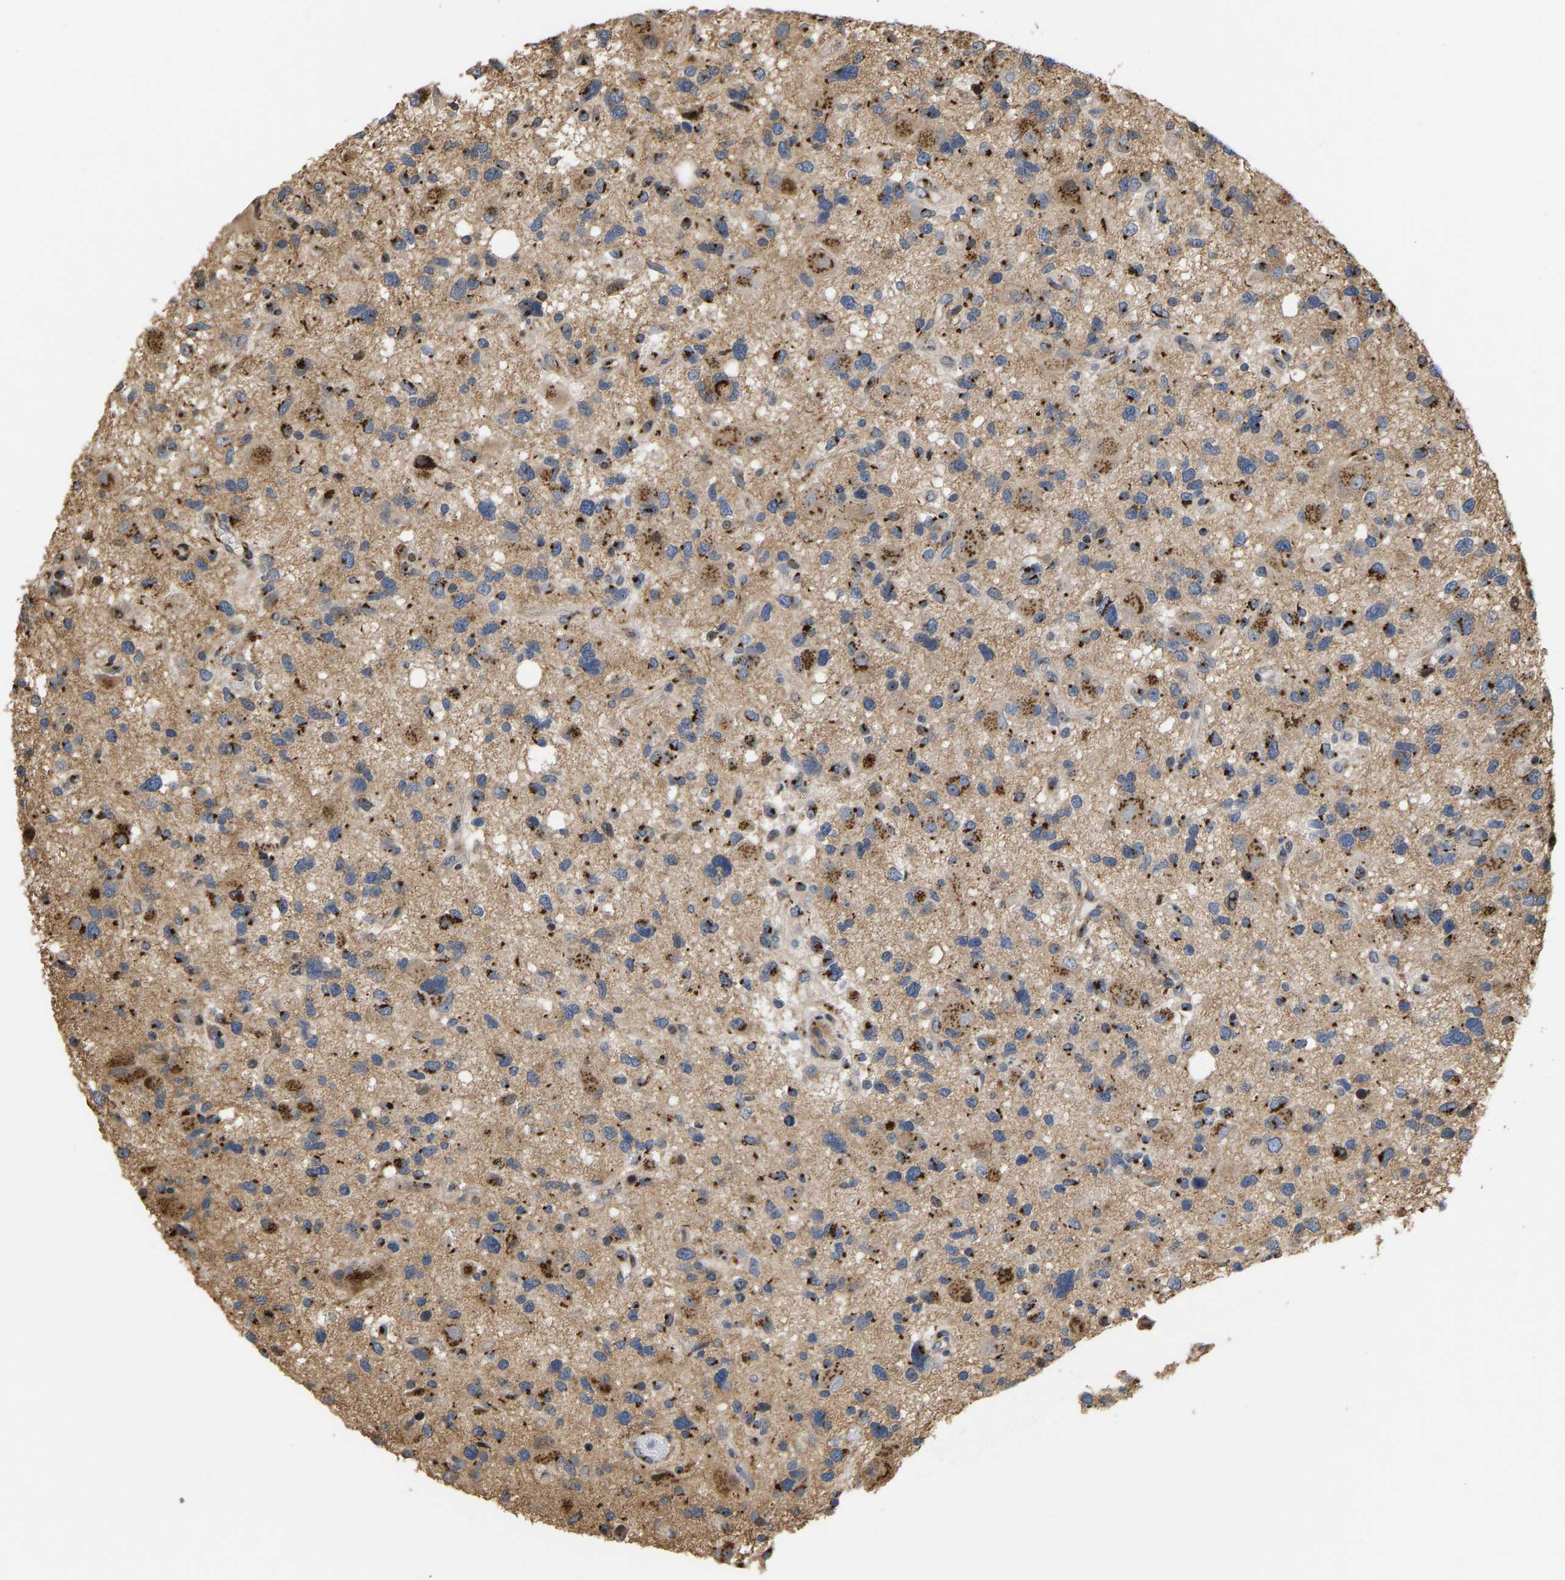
{"staining": {"intensity": "moderate", "quantity": ">75%", "location": "cytoplasmic/membranous"}, "tissue": "glioma", "cell_type": "Tumor cells", "image_type": "cancer", "snomed": [{"axis": "morphology", "description": "Glioma, malignant, High grade"}, {"axis": "topography", "description": "Brain"}], "caption": "Immunohistochemical staining of high-grade glioma (malignant) demonstrates moderate cytoplasmic/membranous protein positivity in approximately >75% of tumor cells.", "gene": "YIPF4", "patient": {"sex": "male", "age": 33}}